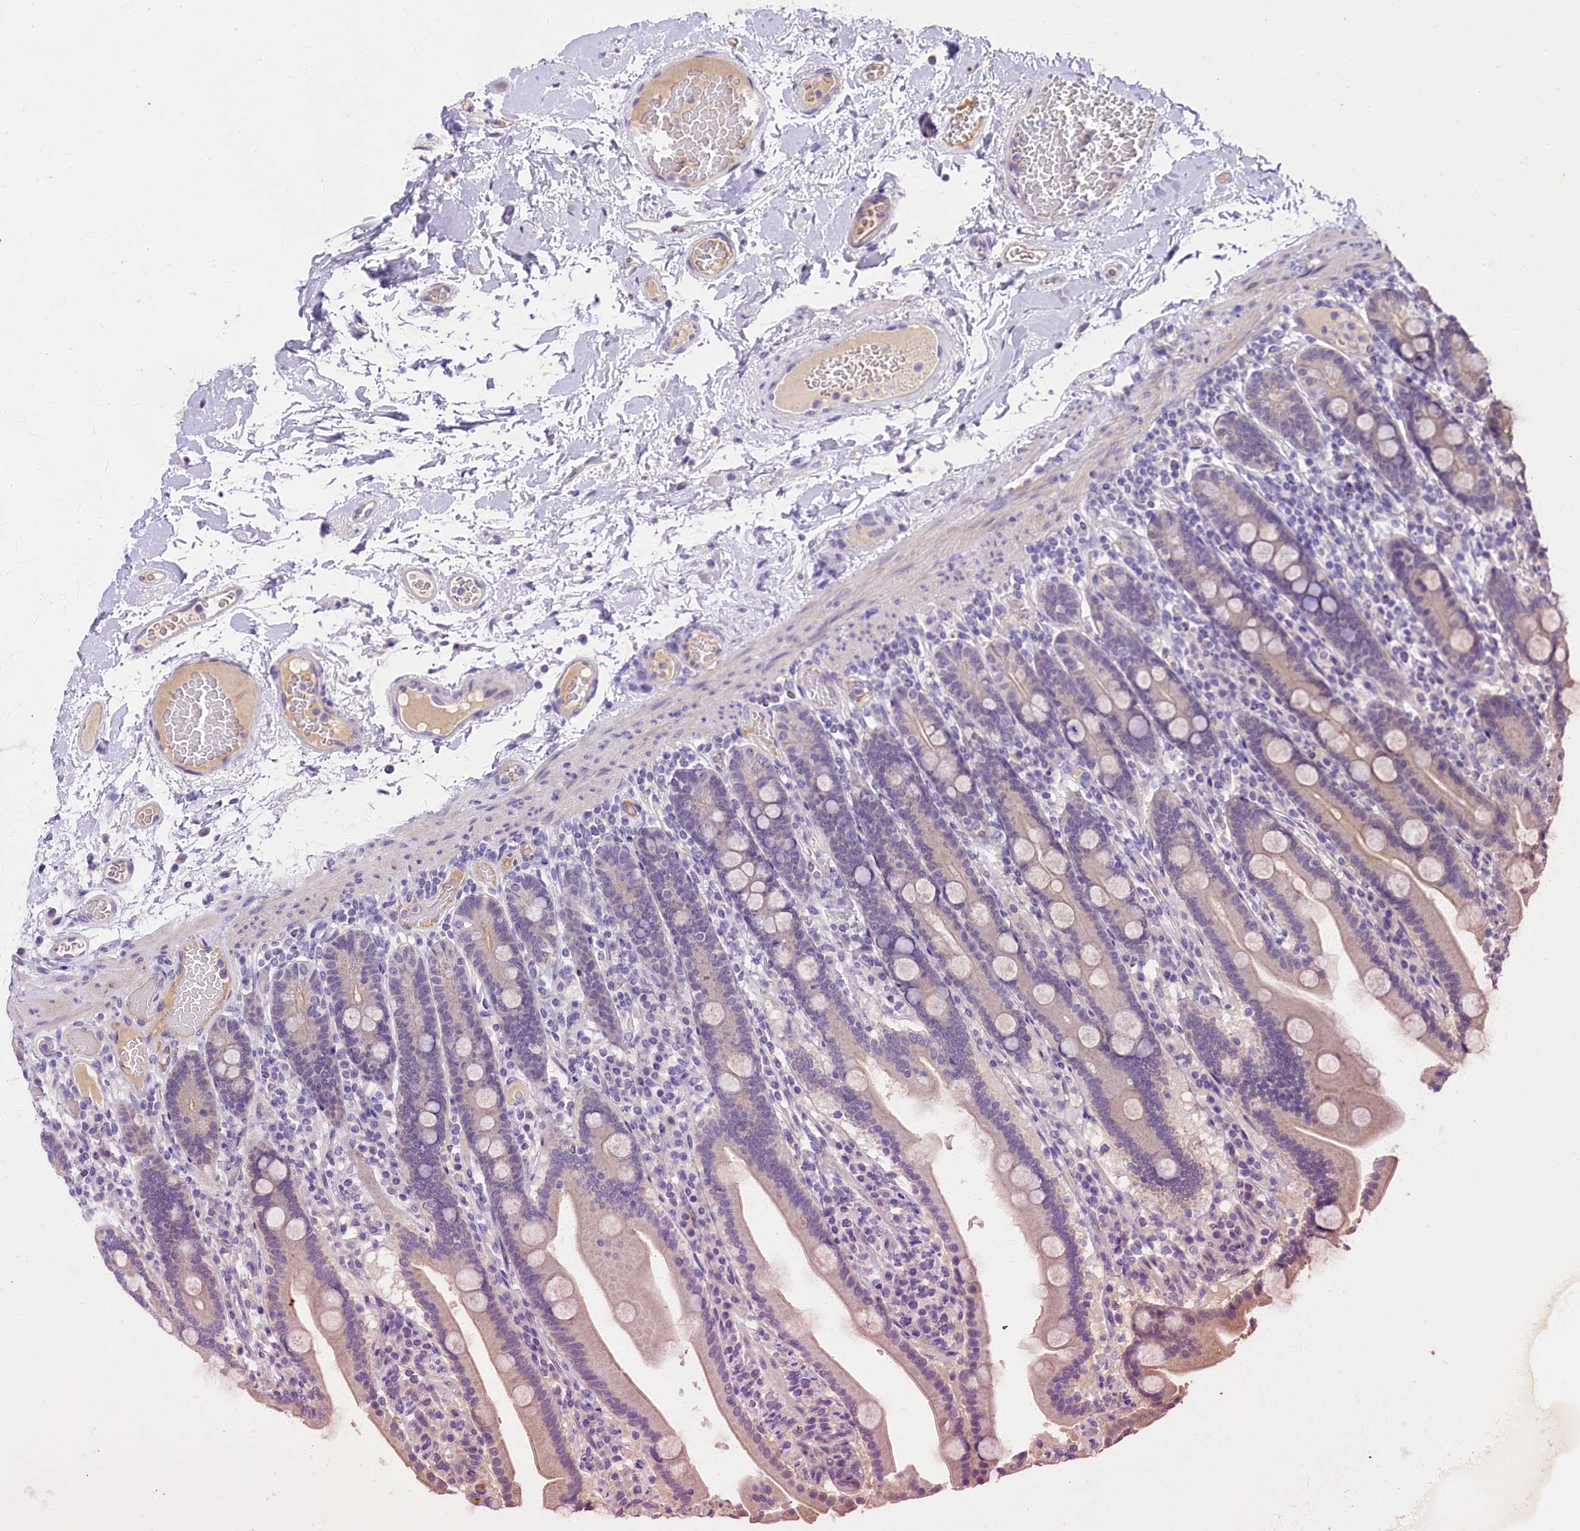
{"staining": {"intensity": "weak", "quantity": "25%-75%", "location": "cytoplasmic/membranous"}, "tissue": "duodenum", "cell_type": "Glandular cells", "image_type": "normal", "snomed": [{"axis": "morphology", "description": "Normal tissue, NOS"}, {"axis": "topography", "description": "Duodenum"}], "caption": "This image exhibits IHC staining of unremarkable human duodenum, with low weak cytoplasmic/membranous staining in about 25%-75% of glandular cells.", "gene": "UBXN6", "patient": {"sex": "male", "age": 55}}